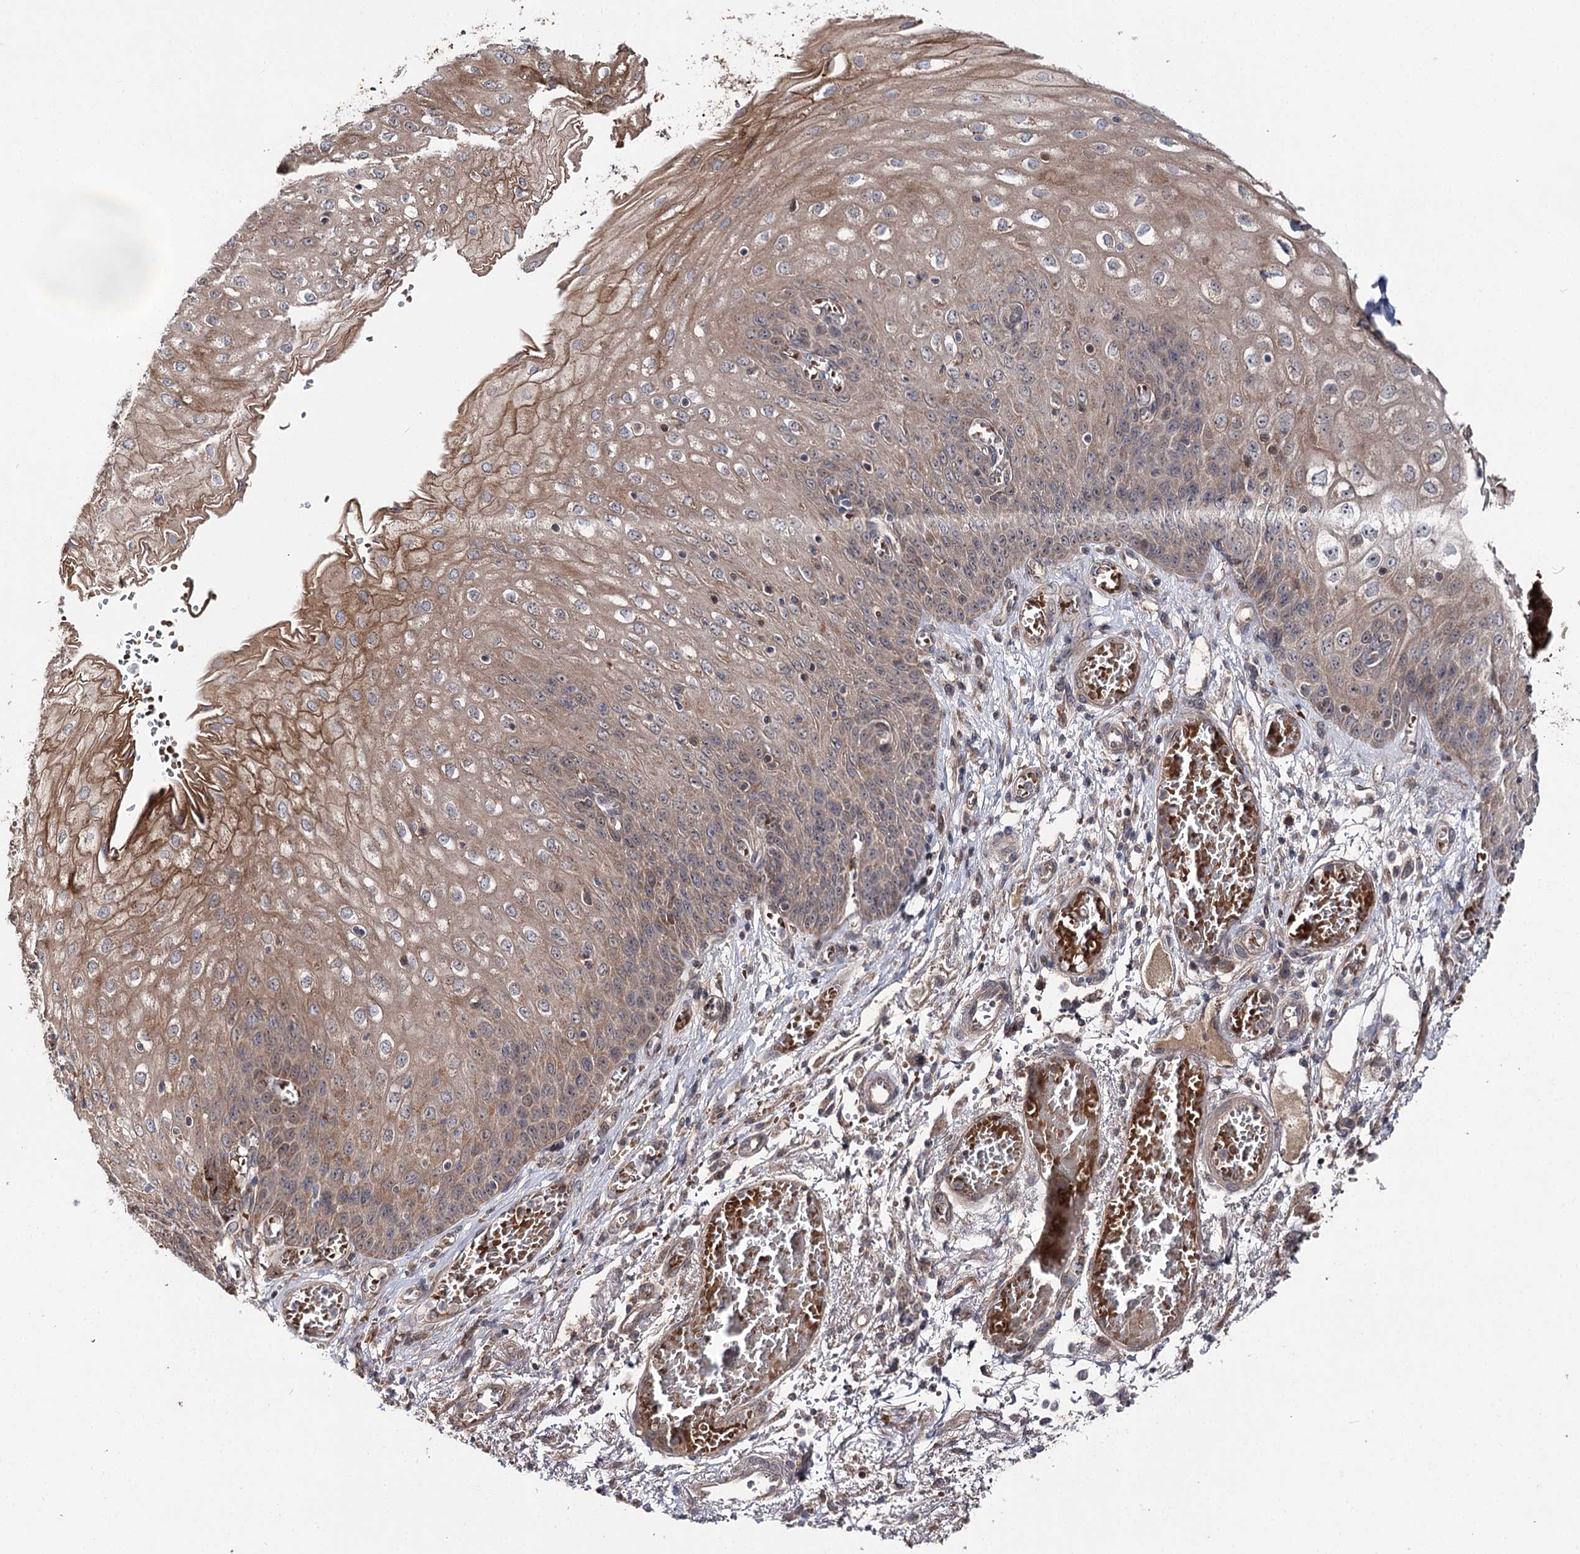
{"staining": {"intensity": "moderate", "quantity": "25%-75%", "location": "cytoplasmic/membranous"}, "tissue": "esophagus", "cell_type": "Squamous epithelial cells", "image_type": "normal", "snomed": [{"axis": "morphology", "description": "Normal tissue, NOS"}, {"axis": "topography", "description": "Esophagus"}], "caption": "Immunohistochemical staining of unremarkable esophagus demonstrates 25%-75% levels of moderate cytoplasmic/membranous protein expression in about 25%-75% of squamous epithelial cells.", "gene": "MSANTD2", "patient": {"sex": "male", "age": 81}}